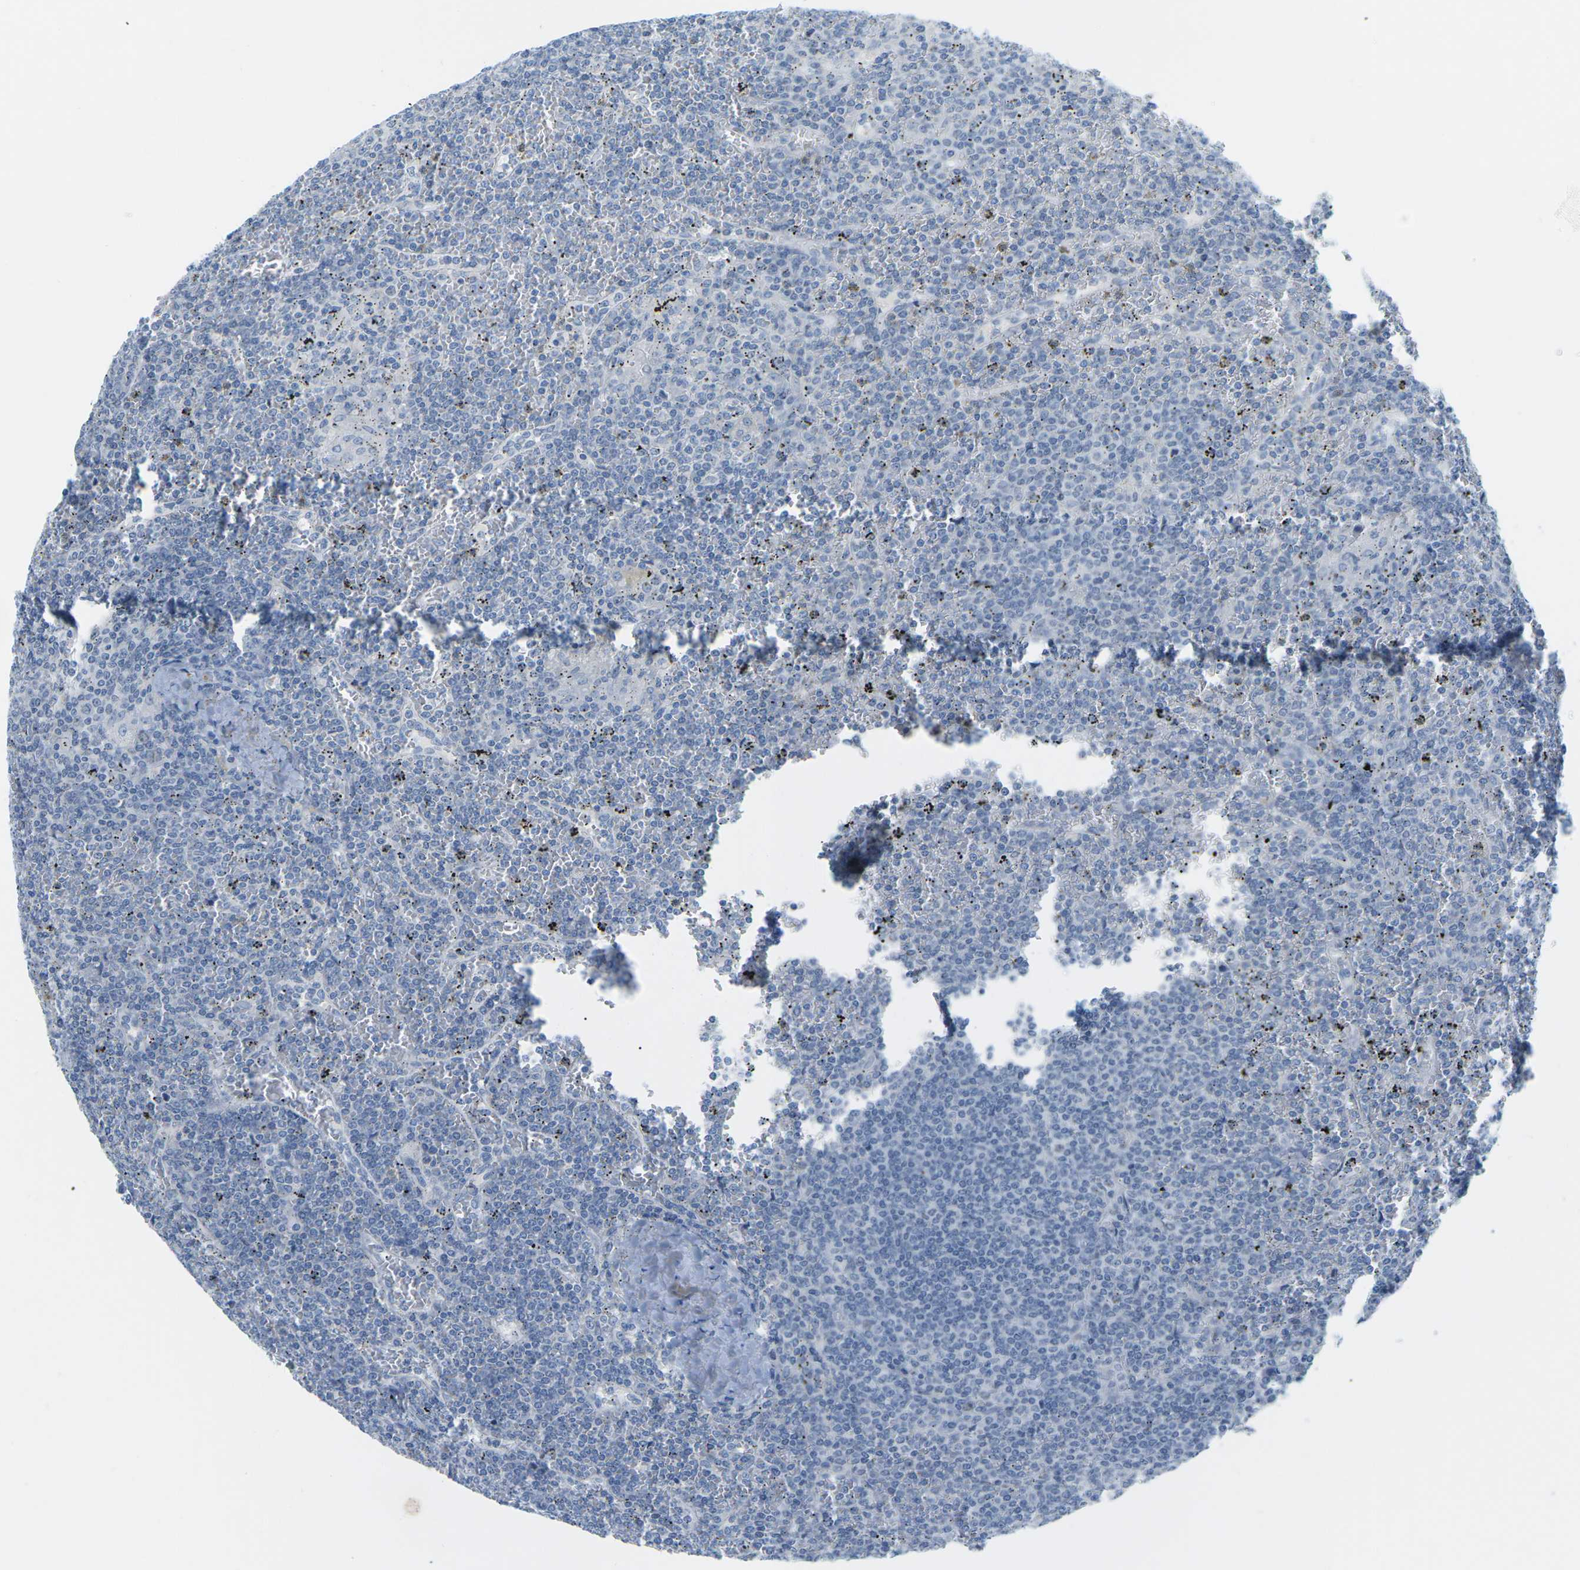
{"staining": {"intensity": "negative", "quantity": "none", "location": "none"}, "tissue": "lymphoma", "cell_type": "Tumor cells", "image_type": "cancer", "snomed": [{"axis": "morphology", "description": "Malignant lymphoma, non-Hodgkin's type, Low grade"}, {"axis": "topography", "description": "Spleen"}], "caption": "Immunohistochemistry of lymphoma exhibits no expression in tumor cells.", "gene": "HLTF", "patient": {"sex": "female", "age": 19}}